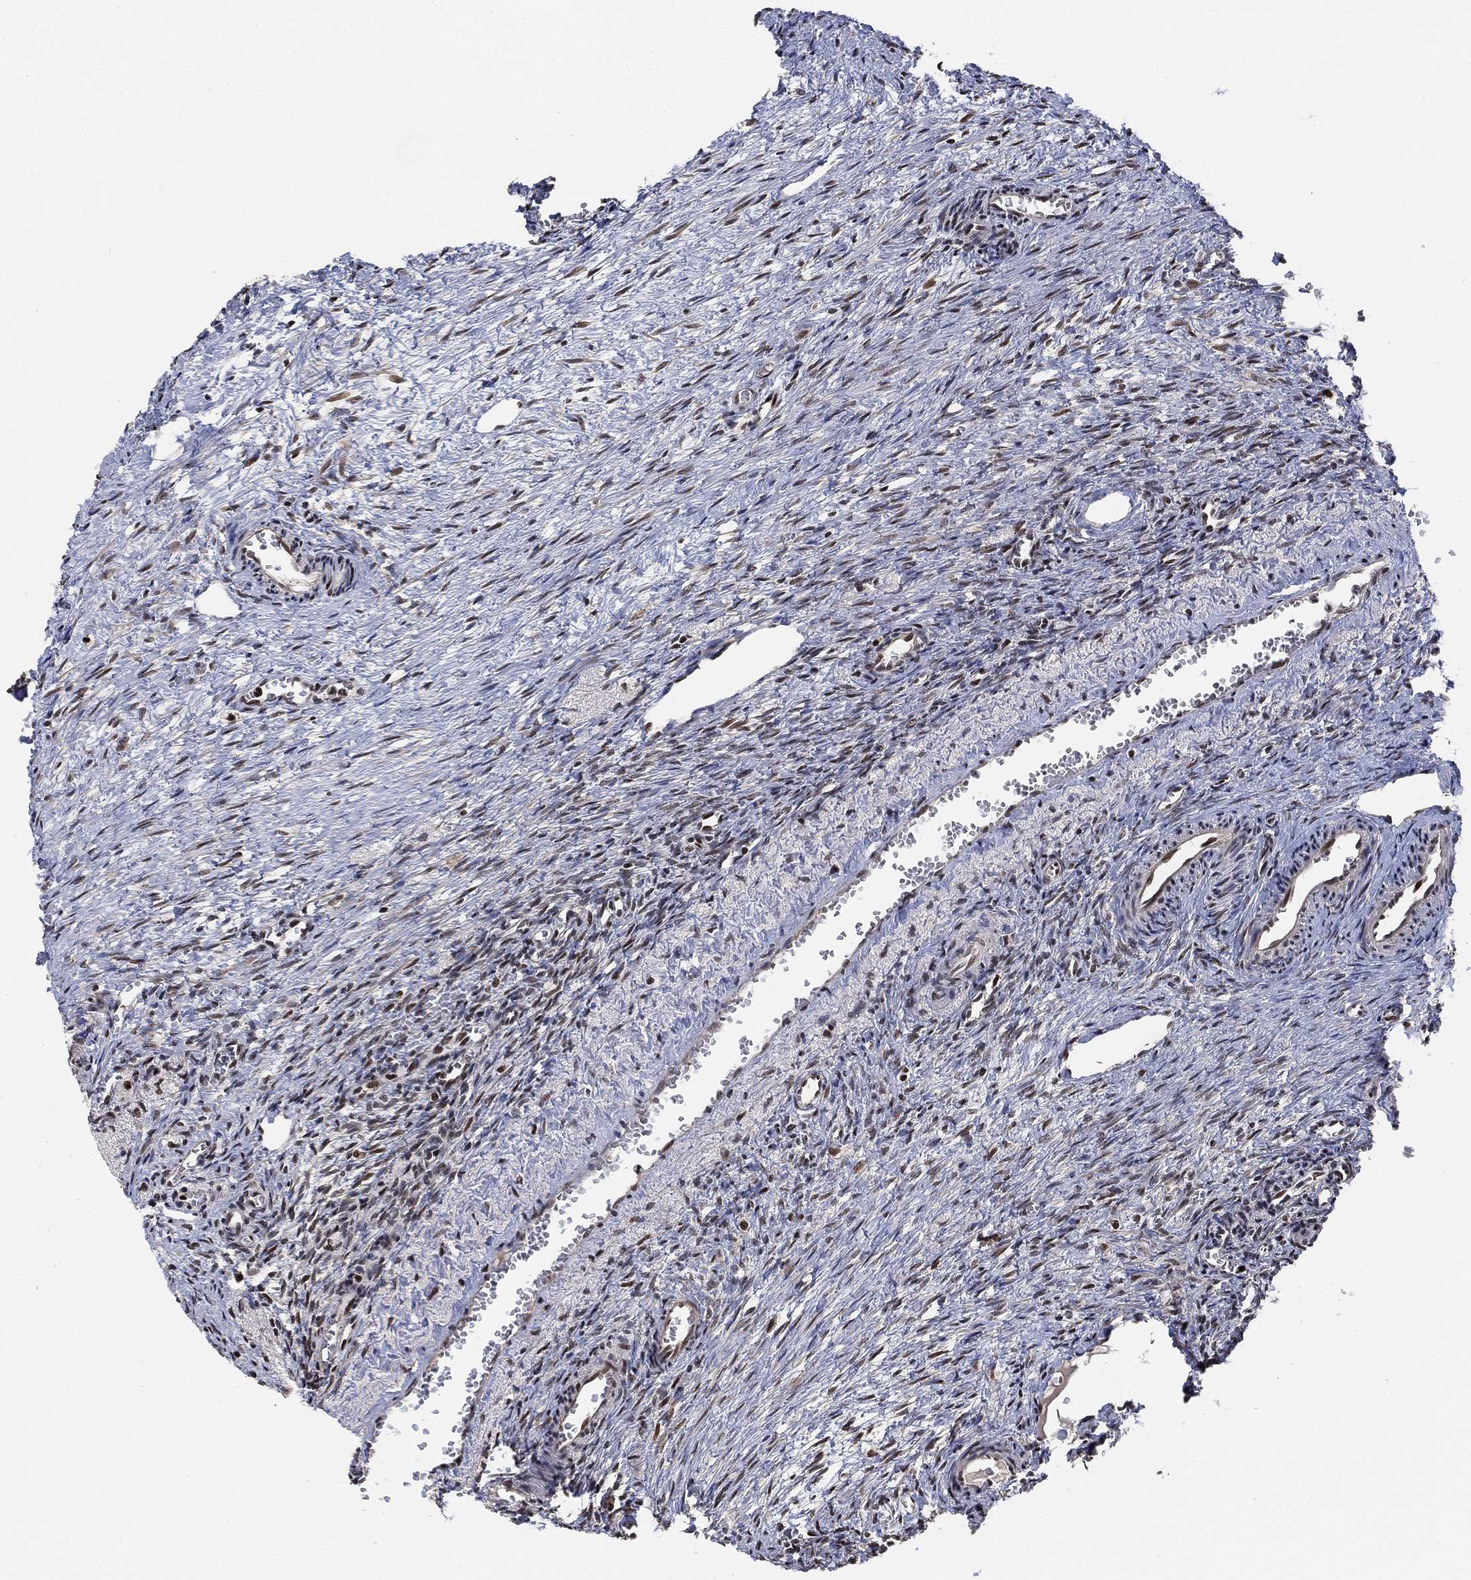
{"staining": {"intensity": "moderate", "quantity": "25%-75%", "location": "nuclear"}, "tissue": "ovary", "cell_type": "Ovarian stroma cells", "image_type": "normal", "snomed": [{"axis": "morphology", "description": "Normal tissue, NOS"}, {"axis": "topography", "description": "Ovary"}], "caption": "A photomicrograph of ovary stained for a protein displays moderate nuclear brown staining in ovarian stroma cells.", "gene": "ZSCAN30", "patient": {"sex": "female", "age": 39}}